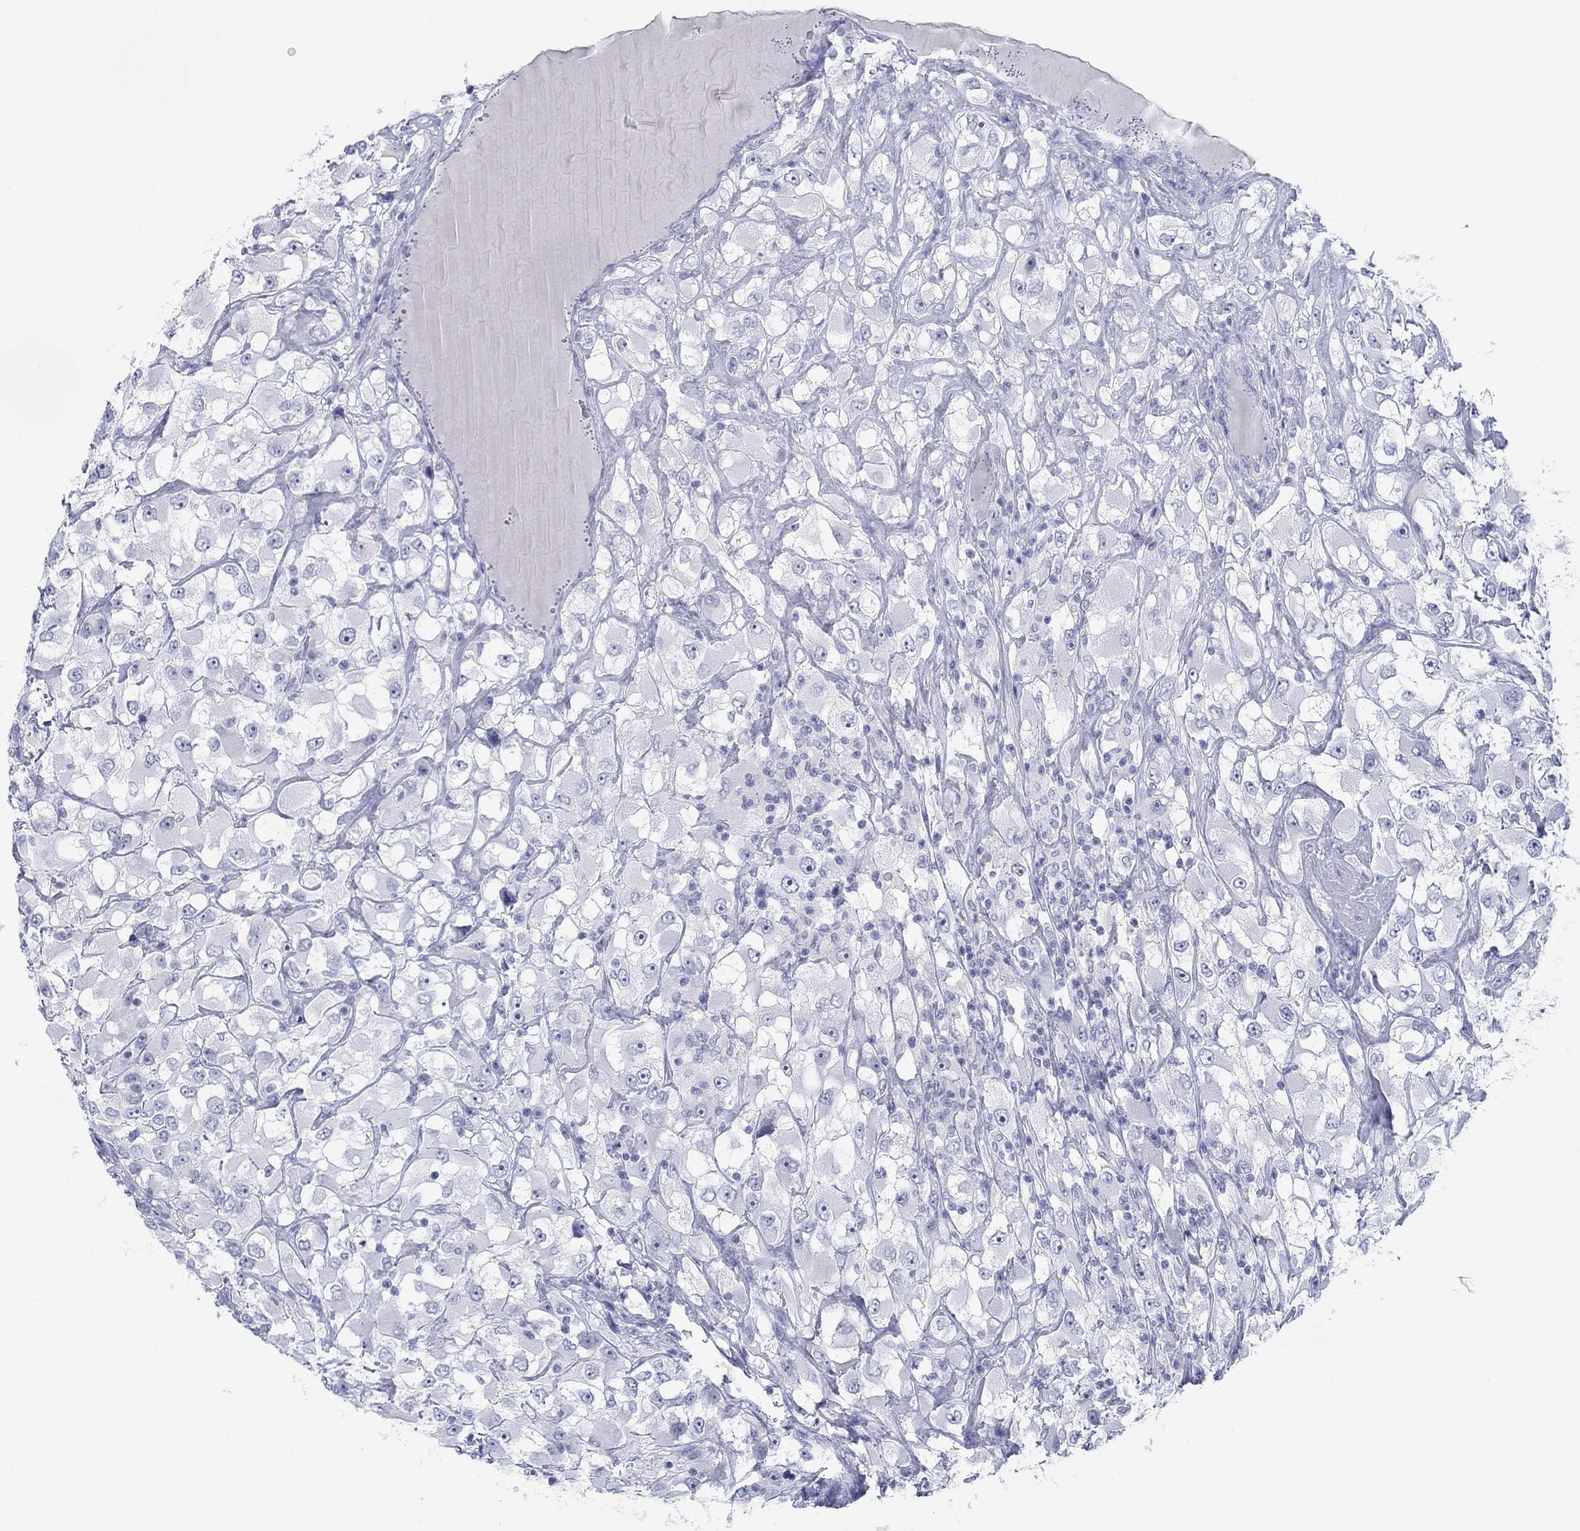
{"staining": {"intensity": "negative", "quantity": "none", "location": "none"}, "tissue": "renal cancer", "cell_type": "Tumor cells", "image_type": "cancer", "snomed": [{"axis": "morphology", "description": "Adenocarcinoma, NOS"}, {"axis": "topography", "description": "Kidney"}], "caption": "DAB (3,3'-diaminobenzidine) immunohistochemical staining of human renal cancer (adenocarcinoma) demonstrates no significant positivity in tumor cells.", "gene": "PDYN", "patient": {"sex": "female", "age": 52}}